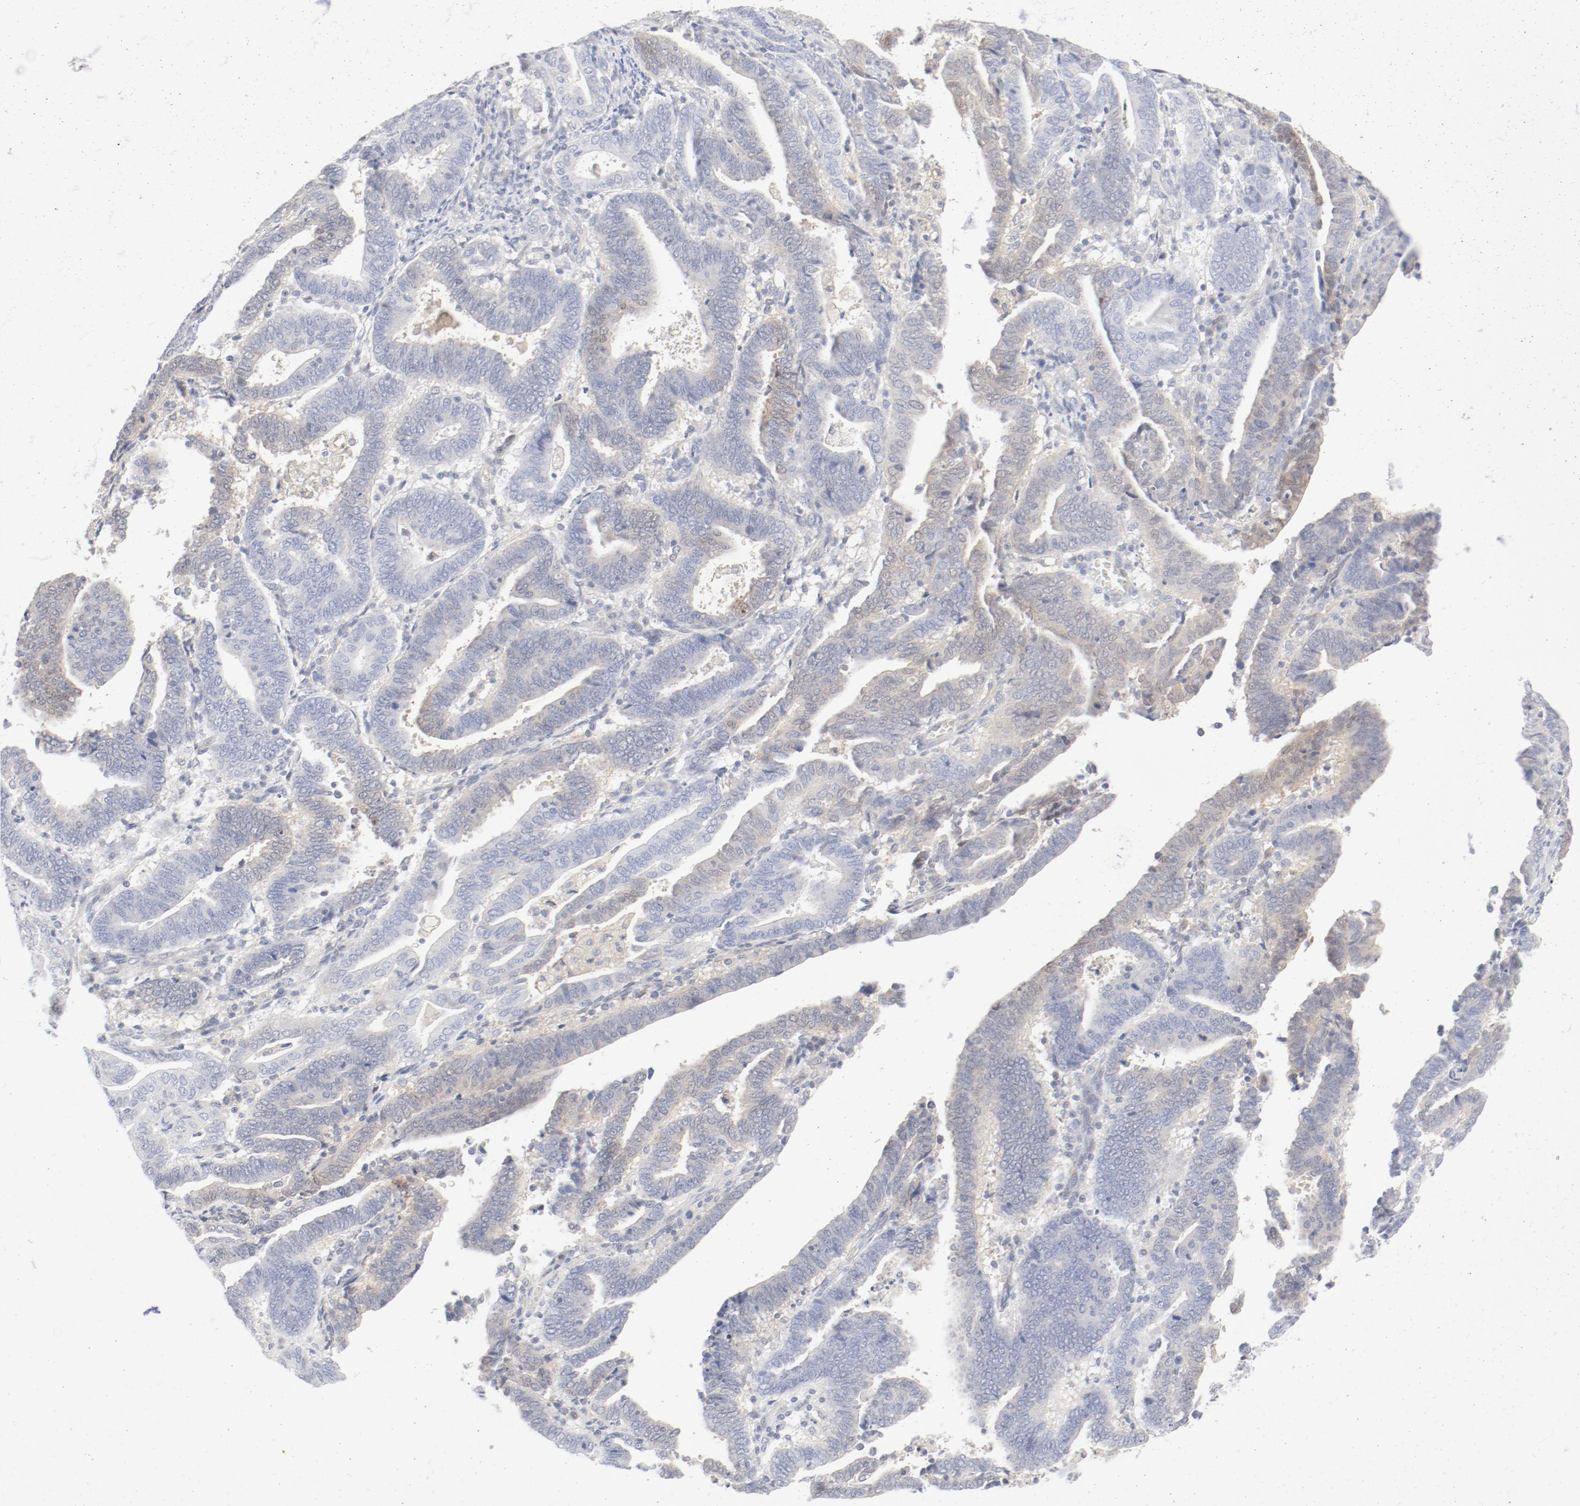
{"staining": {"intensity": "weak", "quantity": "25%-75%", "location": "cytoplasmic/membranous"}, "tissue": "endometrial cancer", "cell_type": "Tumor cells", "image_type": "cancer", "snomed": [{"axis": "morphology", "description": "Adenocarcinoma, NOS"}, {"axis": "topography", "description": "Uterus"}], "caption": "A low amount of weak cytoplasmic/membranous staining is seen in about 25%-75% of tumor cells in endometrial adenocarcinoma tissue.", "gene": "PGM1", "patient": {"sex": "female", "age": 83}}